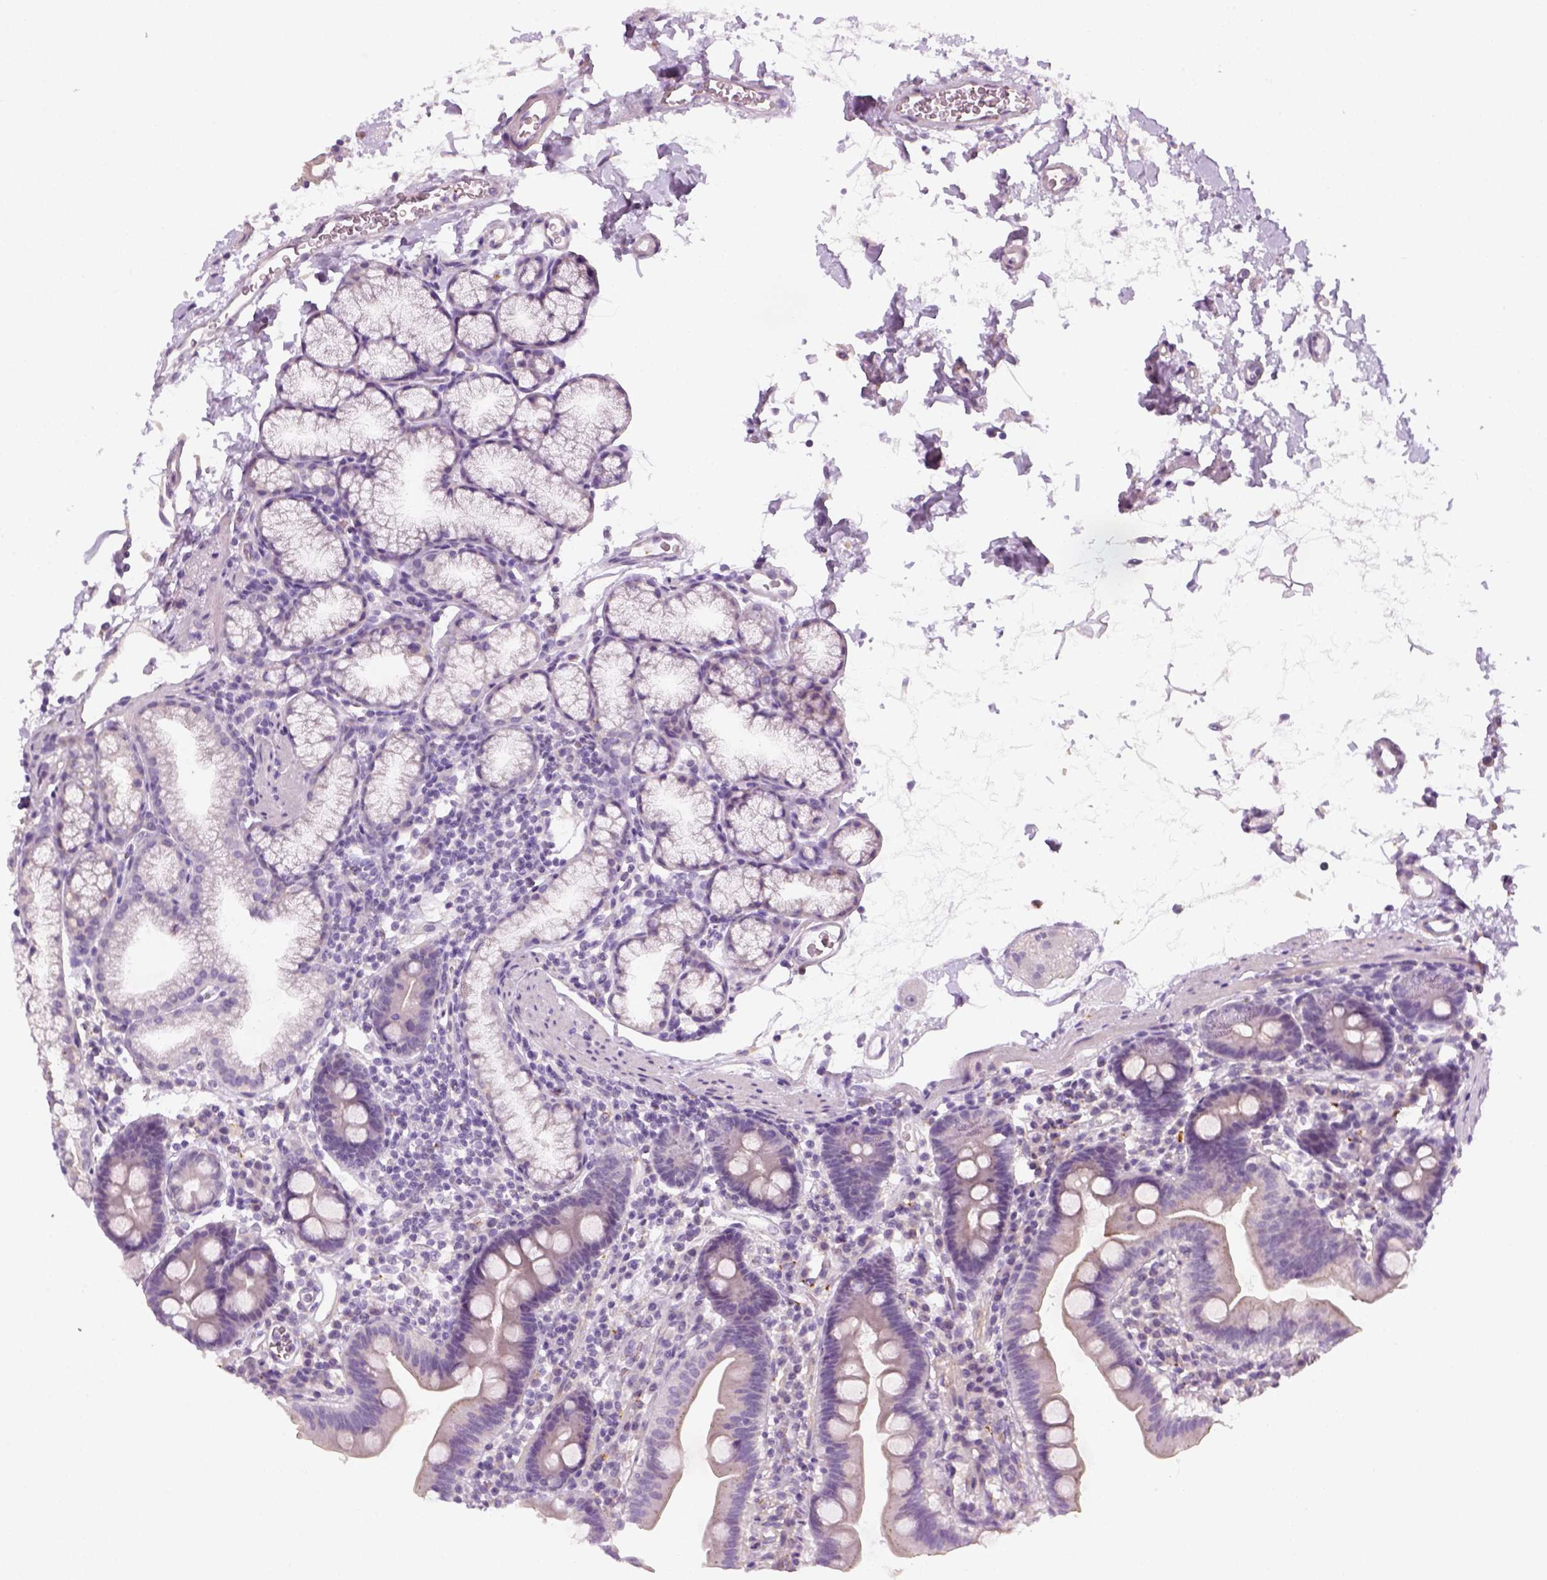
{"staining": {"intensity": "negative", "quantity": "none", "location": "none"}, "tissue": "duodenum", "cell_type": "Glandular cells", "image_type": "normal", "snomed": [{"axis": "morphology", "description": "Normal tissue, NOS"}, {"axis": "topography", "description": "Pancreas"}, {"axis": "topography", "description": "Duodenum"}], "caption": "Immunohistochemistry image of normal duodenum: human duodenum stained with DAB (3,3'-diaminobenzidine) reveals no significant protein expression in glandular cells.", "gene": "FAM163B", "patient": {"sex": "male", "age": 59}}